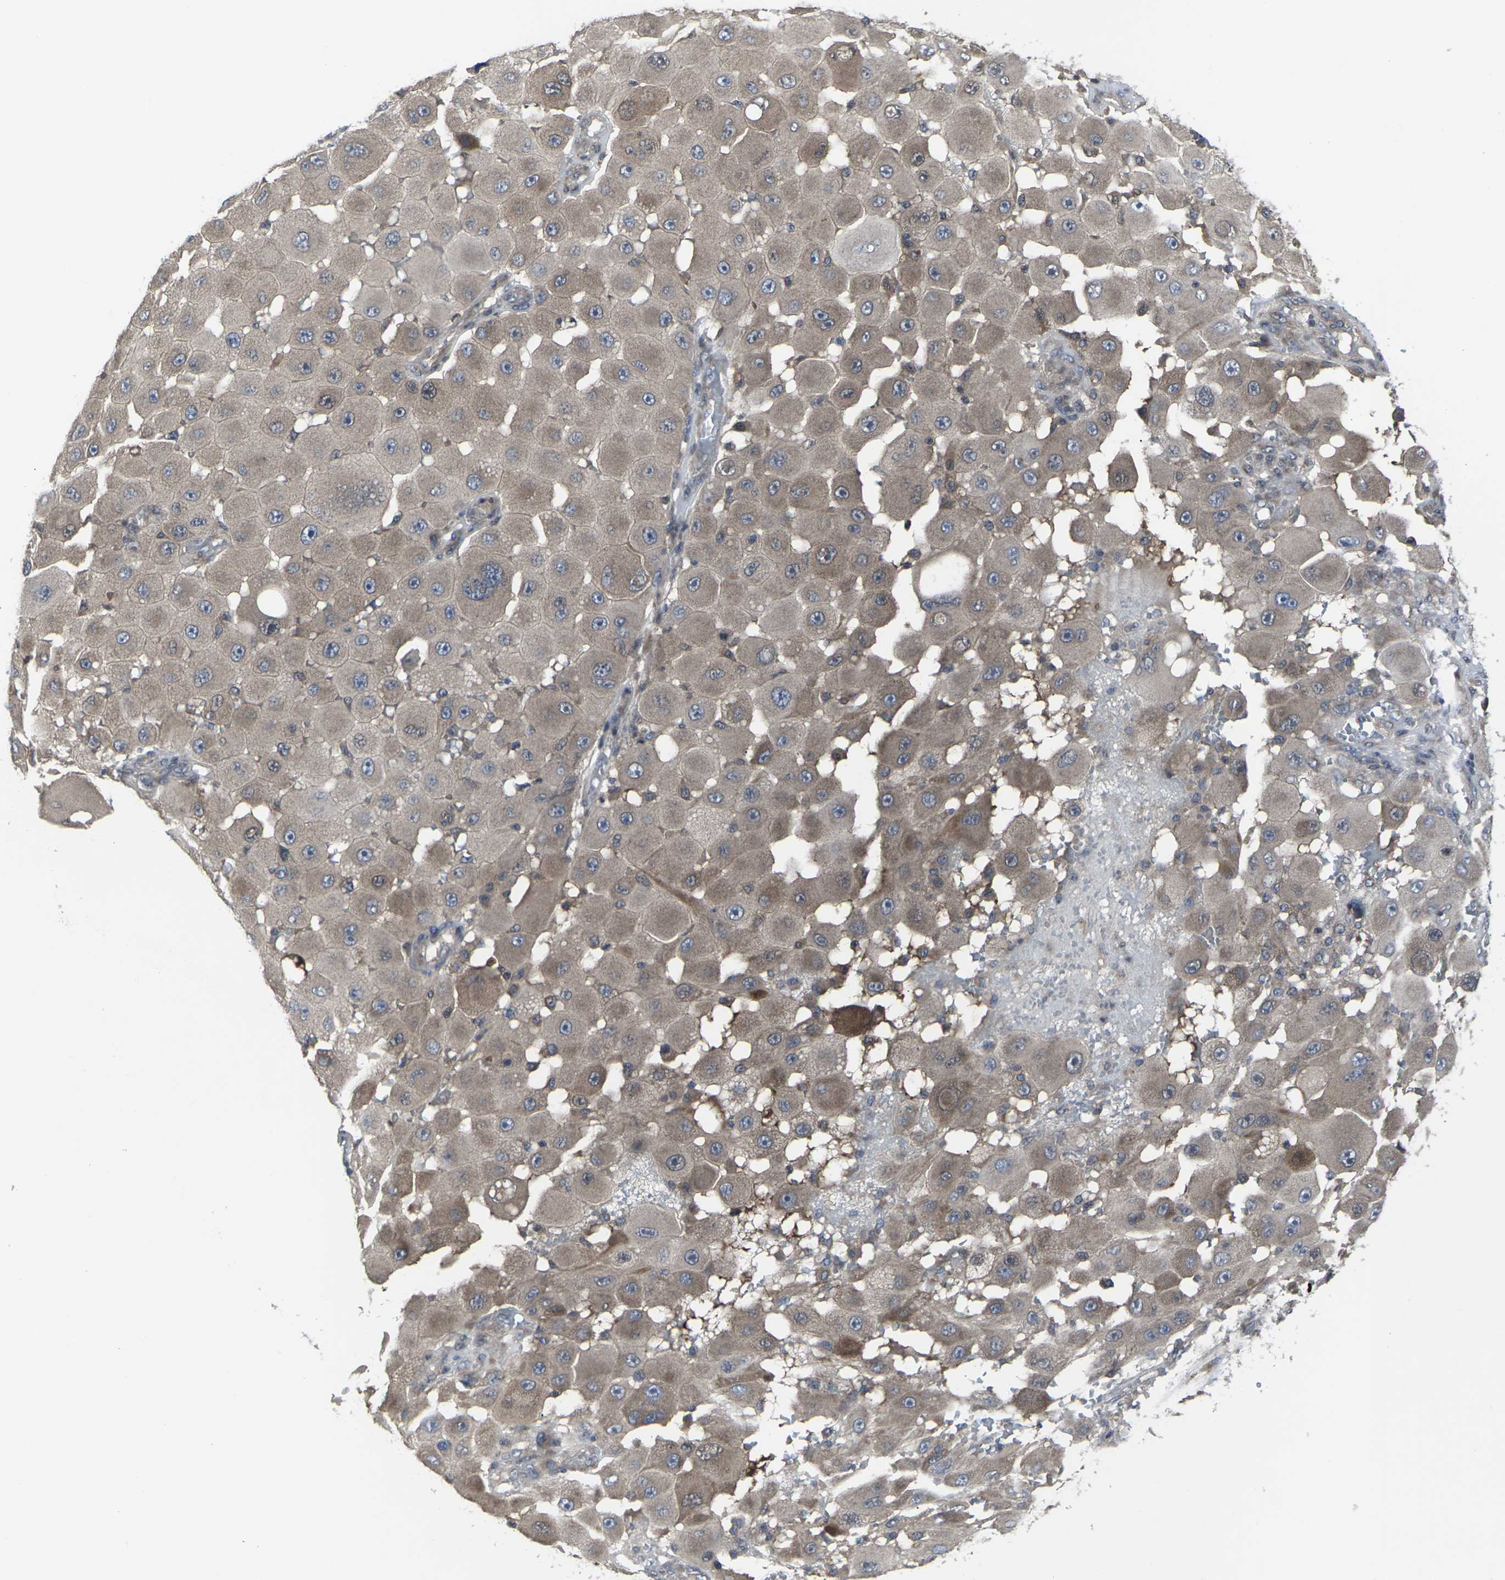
{"staining": {"intensity": "weak", "quantity": ">75%", "location": "cytoplasmic/membranous"}, "tissue": "melanoma", "cell_type": "Tumor cells", "image_type": "cancer", "snomed": [{"axis": "morphology", "description": "Malignant melanoma, NOS"}, {"axis": "topography", "description": "Skin"}], "caption": "Protein staining displays weak cytoplasmic/membranous positivity in about >75% of tumor cells in malignant melanoma. The staining was performed using DAB (3,3'-diaminobenzidine) to visualize the protein expression in brown, while the nuclei were stained in blue with hematoxylin (Magnification: 20x).", "gene": "HPRT1", "patient": {"sex": "female", "age": 81}}